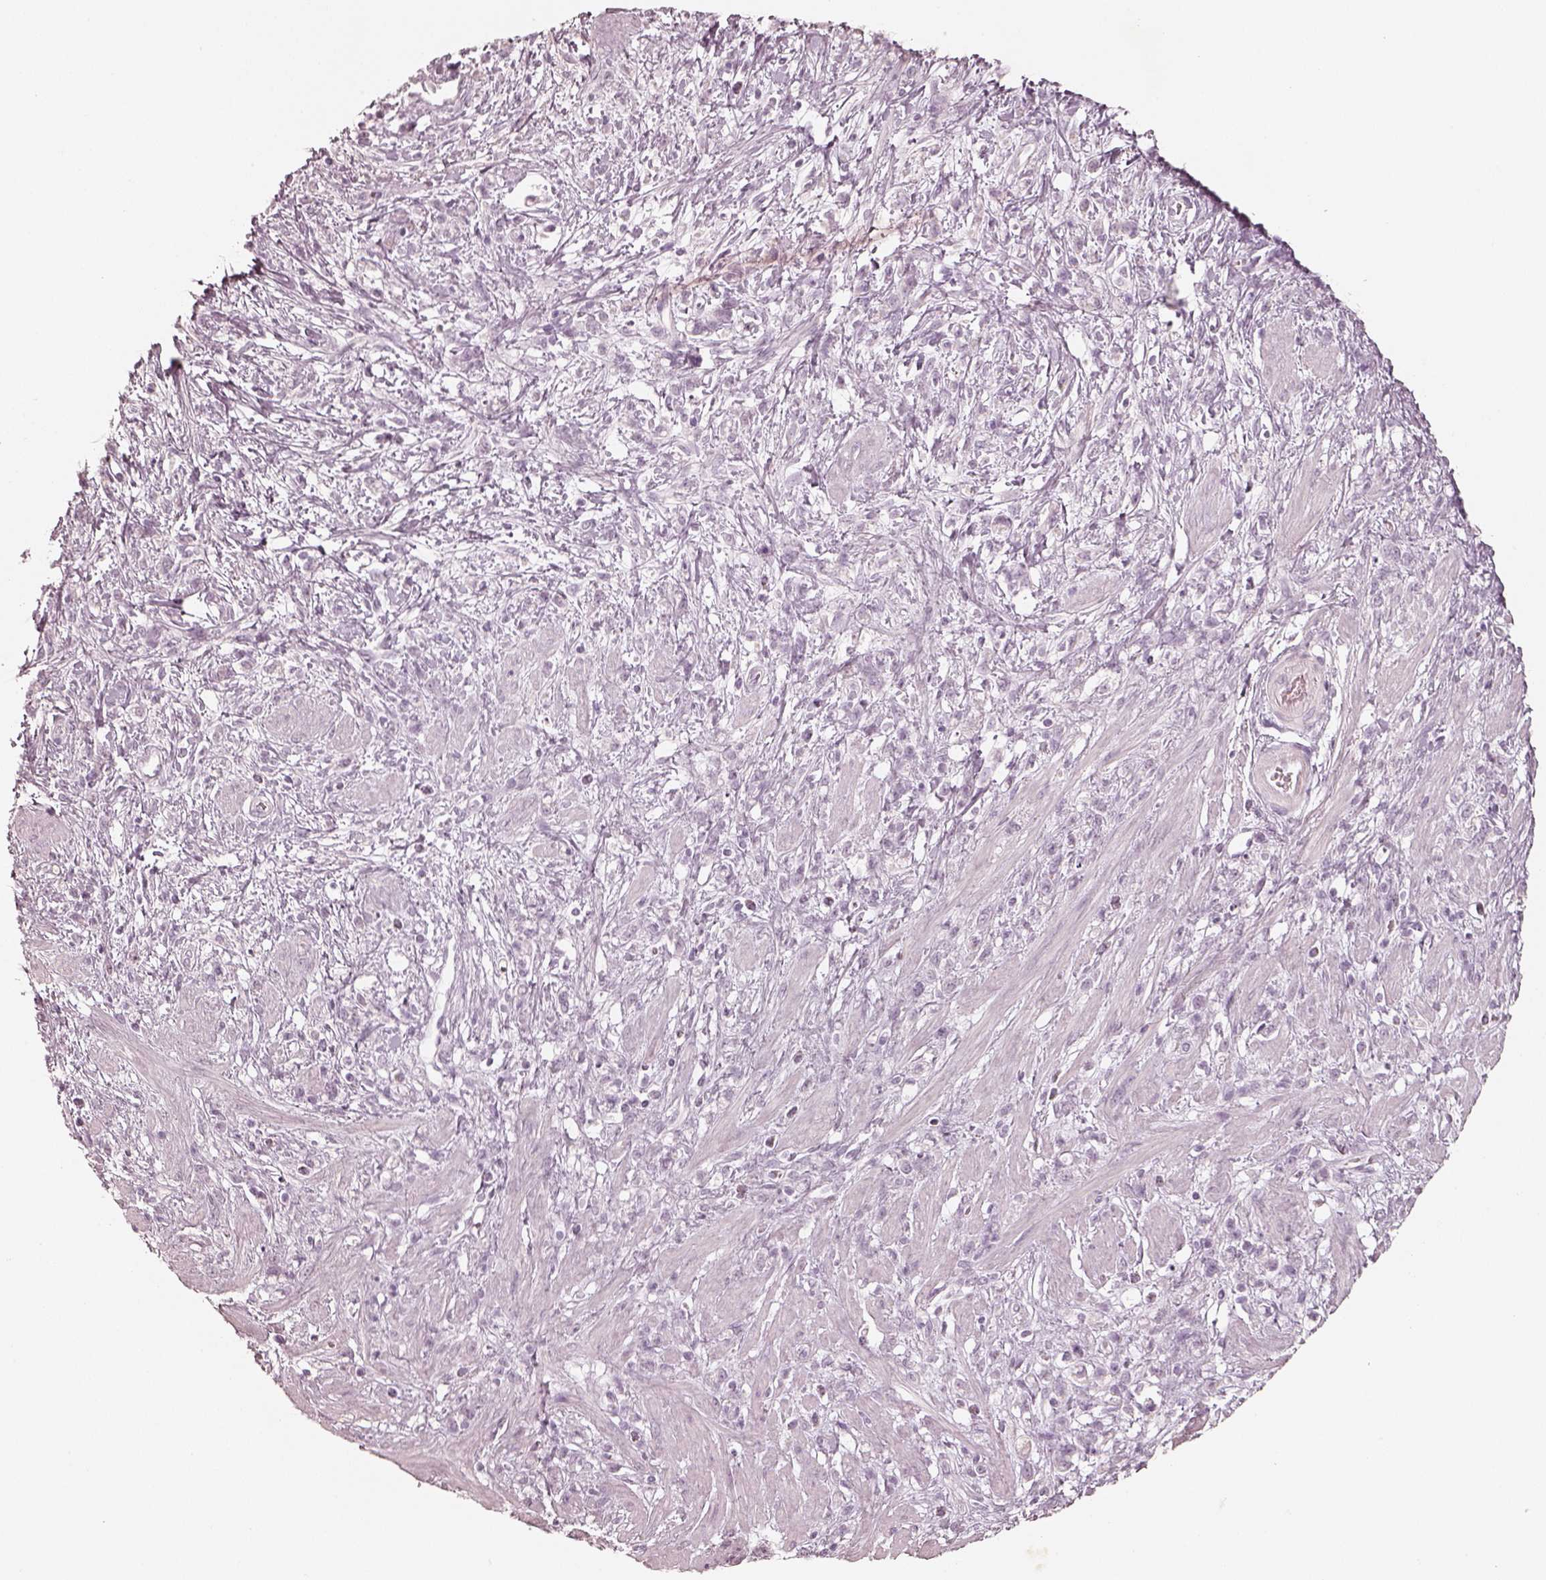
{"staining": {"intensity": "negative", "quantity": "none", "location": "none"}, "tissue": "stomach cancer", "cell_type": "Tumor cells", "image_type": "cancer", "snomed": [{"axis": "morphology", "description": "Adenocarcinoma, NOS"}, {"axis": "topography", "description": "Stomach"}], "caption": "DAB immunohistochemical staining of human stomach cancer exhibits no significant staining in tumor cells.", "gene": "KRT82", "patient": {"sex": "female", "age": 60}}